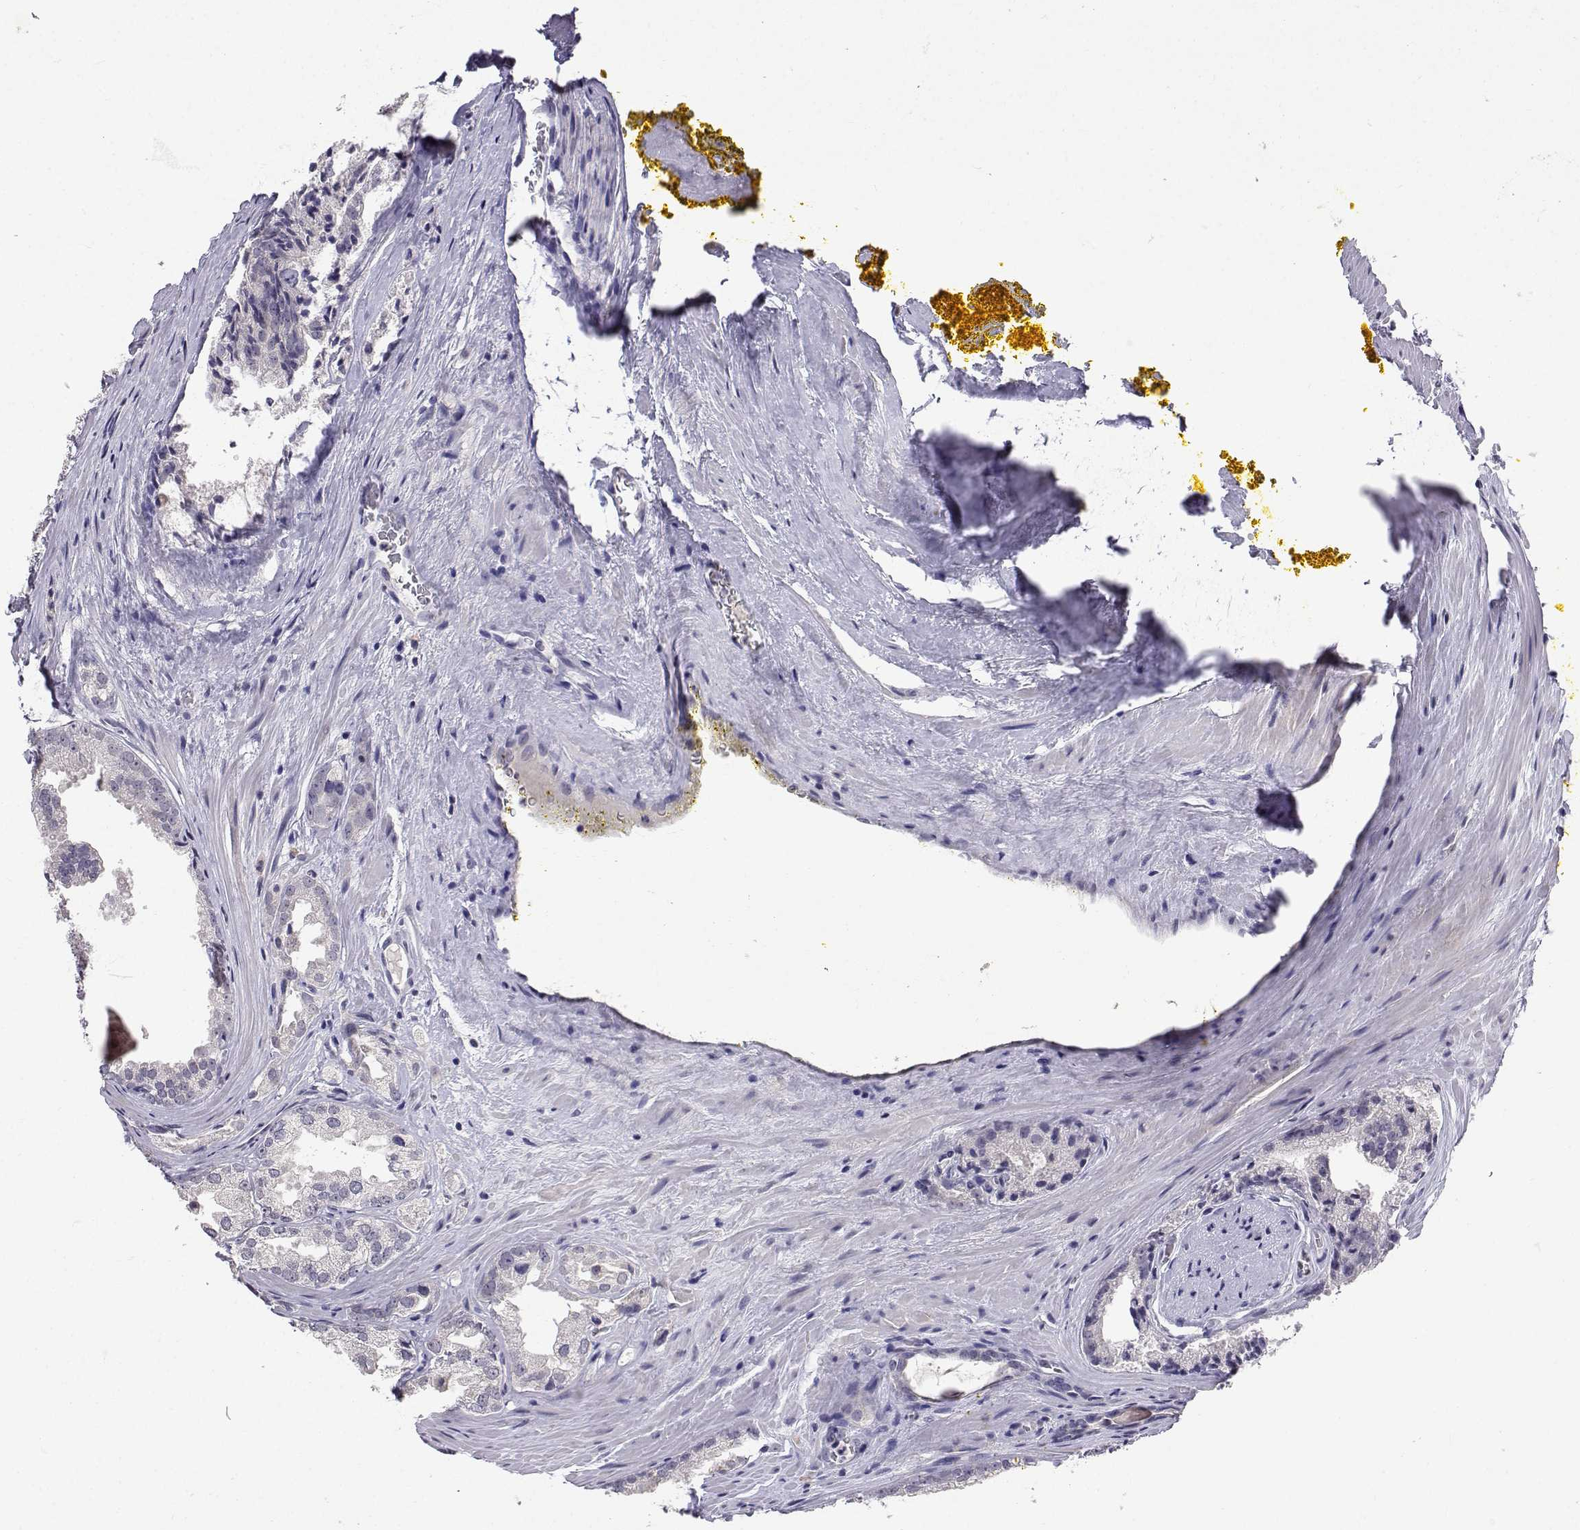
{"staining": {"intensity": "negative", "quantity": "none", "location": "none"}, "tissue": "prostate cancer", "cell_type": "Tumor cells", "image_type": "cancer", "snomed": [{"axis": "morphology", "description": "Adenocarcinoma, NOS"}, {"axis": "morphology", "description": "Adenocarcinoma, High grade"}, {"axis": "topography", "description": "Prostate"}], "caption": "DAB (3,3'-diaminobenzidine) immunohistochemical staining of human prostate adenocarcinoma displays no significant expression in tumor cells. (Brightfield microscopy of DAB immunohistochemistry at high magnification).", "gene": "SLC6A3", "patient": {"sex": "male", "age": 70}}